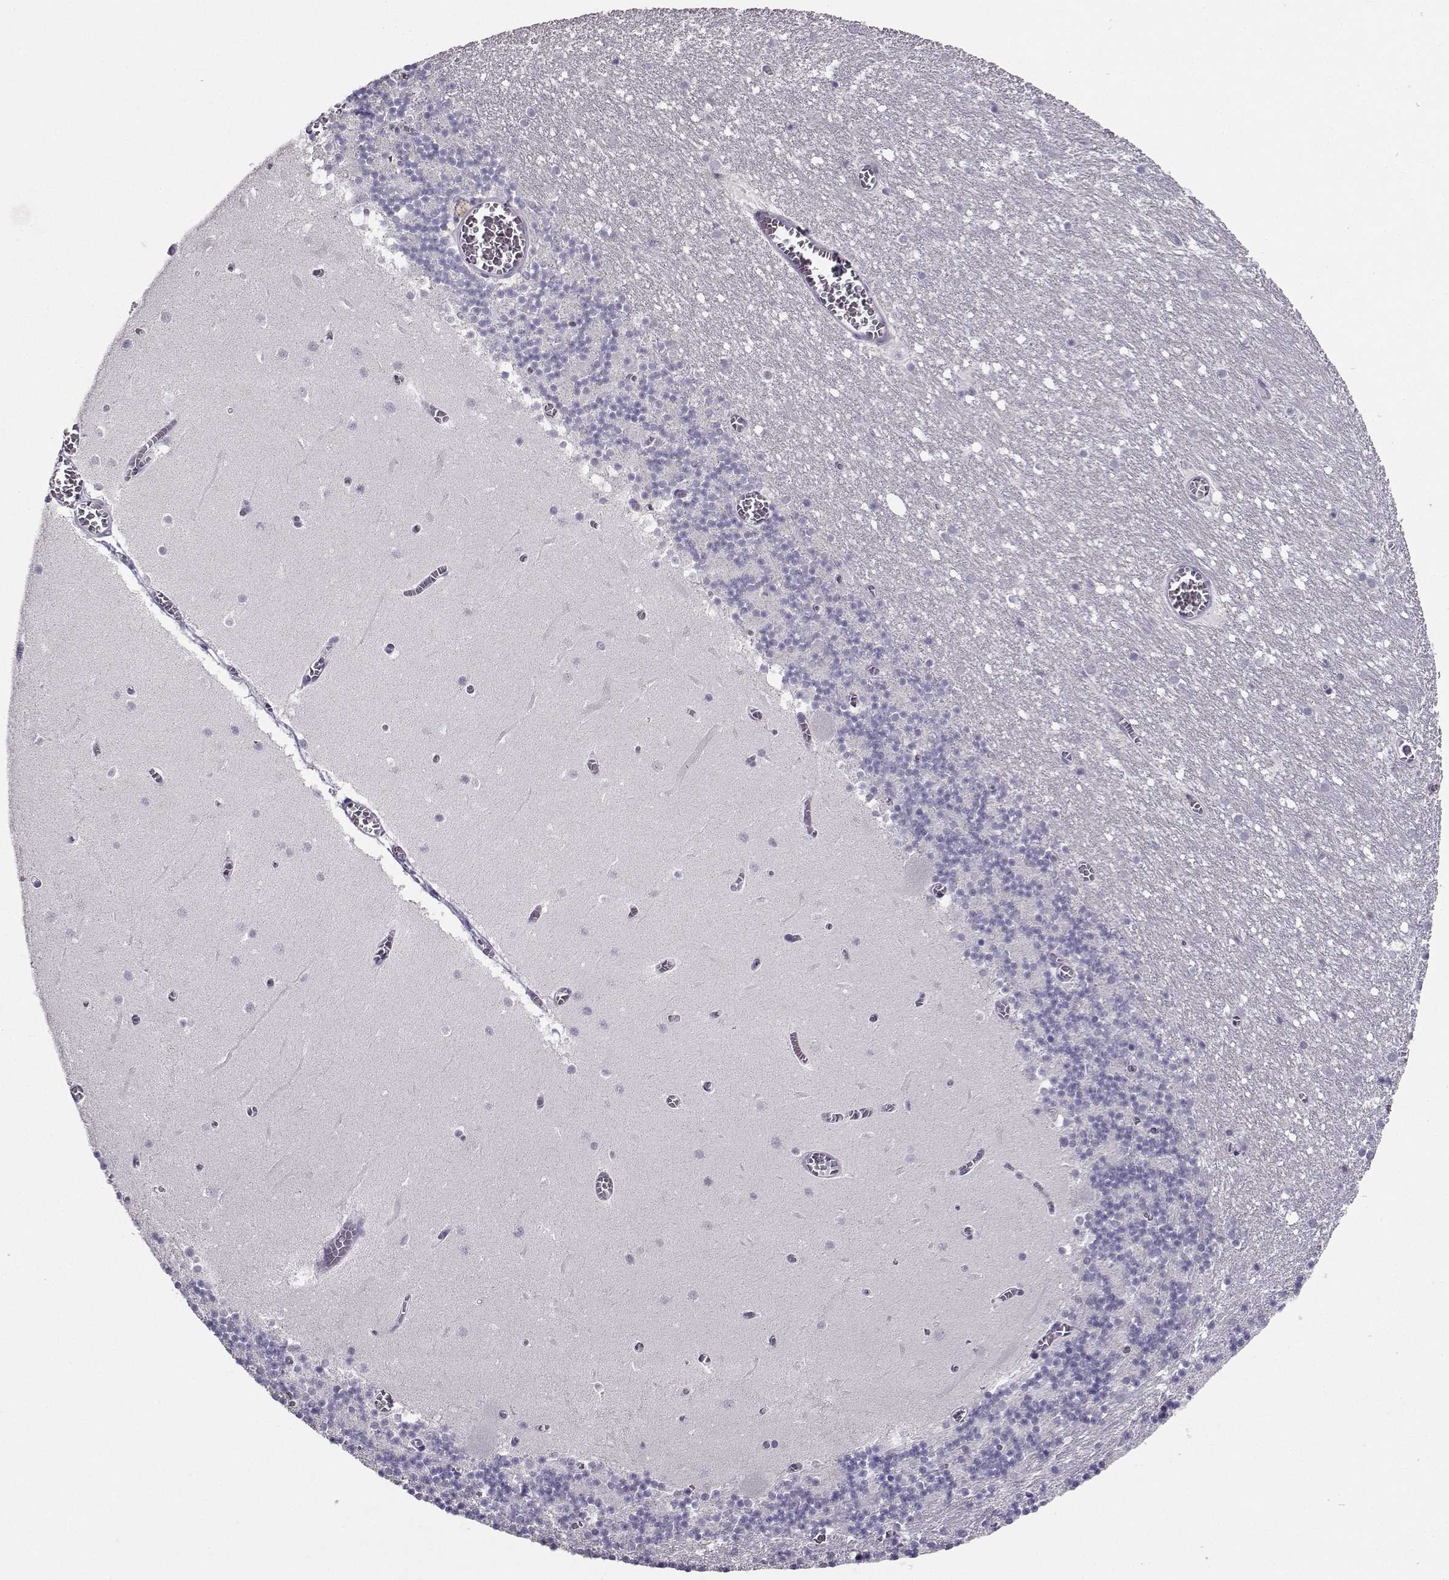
{"staining": {"intensity": "negative", "quantity": "none", "location": "none"}, "tissue": "cerebellum", "cell_type": "Cells in granular layer", "image_type": "normal", "snomed": [{"axis": "morphology", "description": "Normal tissue, NOS"}, {"axis": "topography", "description": "Cerebellum"}], "caption": "Photomicrograph shows no protein expression in cells in granular layer of unremarkable cerebellum.", "gene": "CARTPT", "patient": {"sex": "female", "age": 28}}